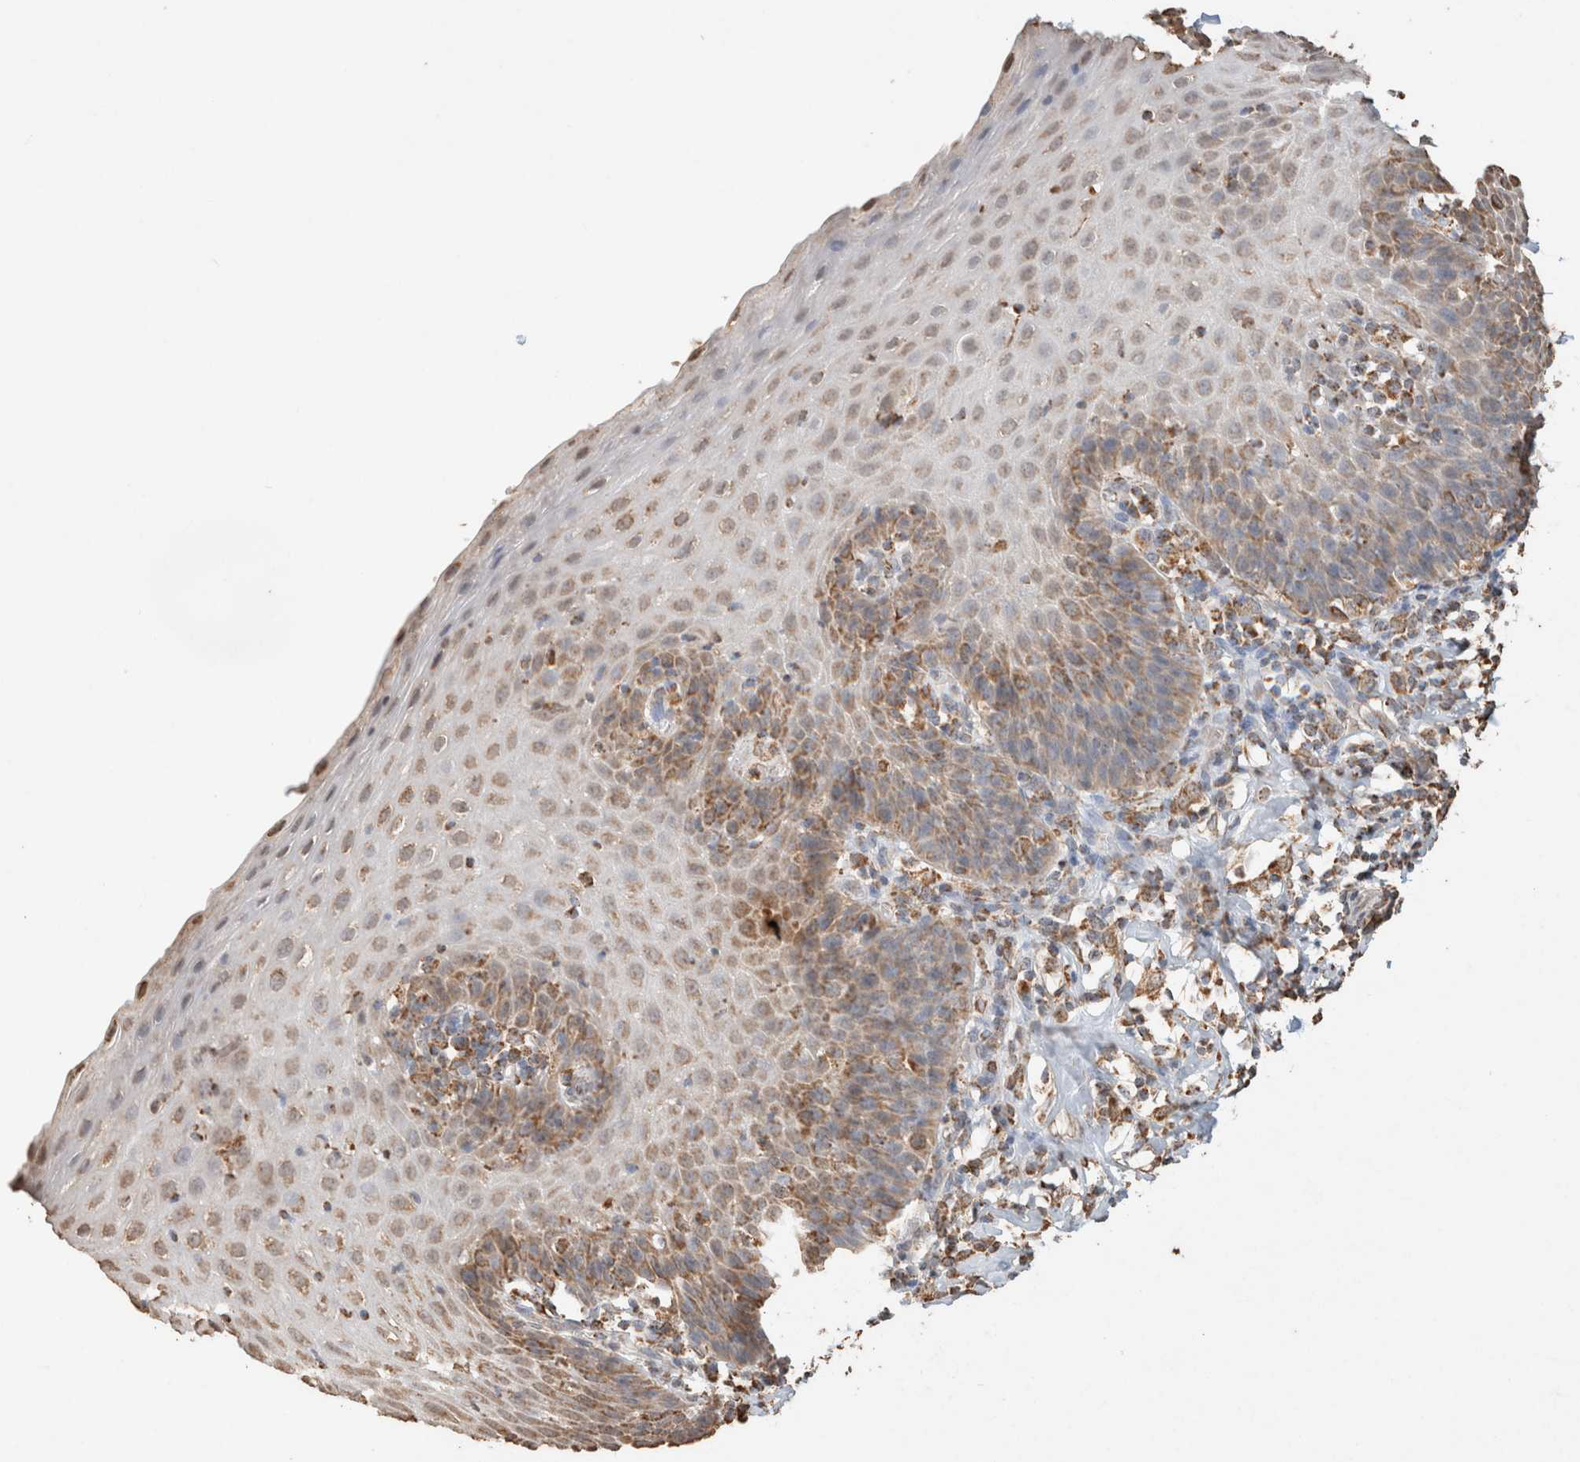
{"staining": {"intensity": "strong", "quantity": "25%-75%", "location": "cytoplasmic/membranous"}, "tissue": "esophagus", "cell_type": "Squamous epithelial cells", "image_type": "normal", "snomed": [{"axis": "morphology", "description": "Normal tissue, NOS"}, {"axis": "topography", "description": "Esophagus"}], "caption": "Approximately 25%-75% of squamous epithelial cells in benign esophagus show strong cytoplasmic/membranous protein expression as visualized by brown immunohistochemical staining.", "gene": "SDC2", "patient": {"sex": "female", "age": 61}}